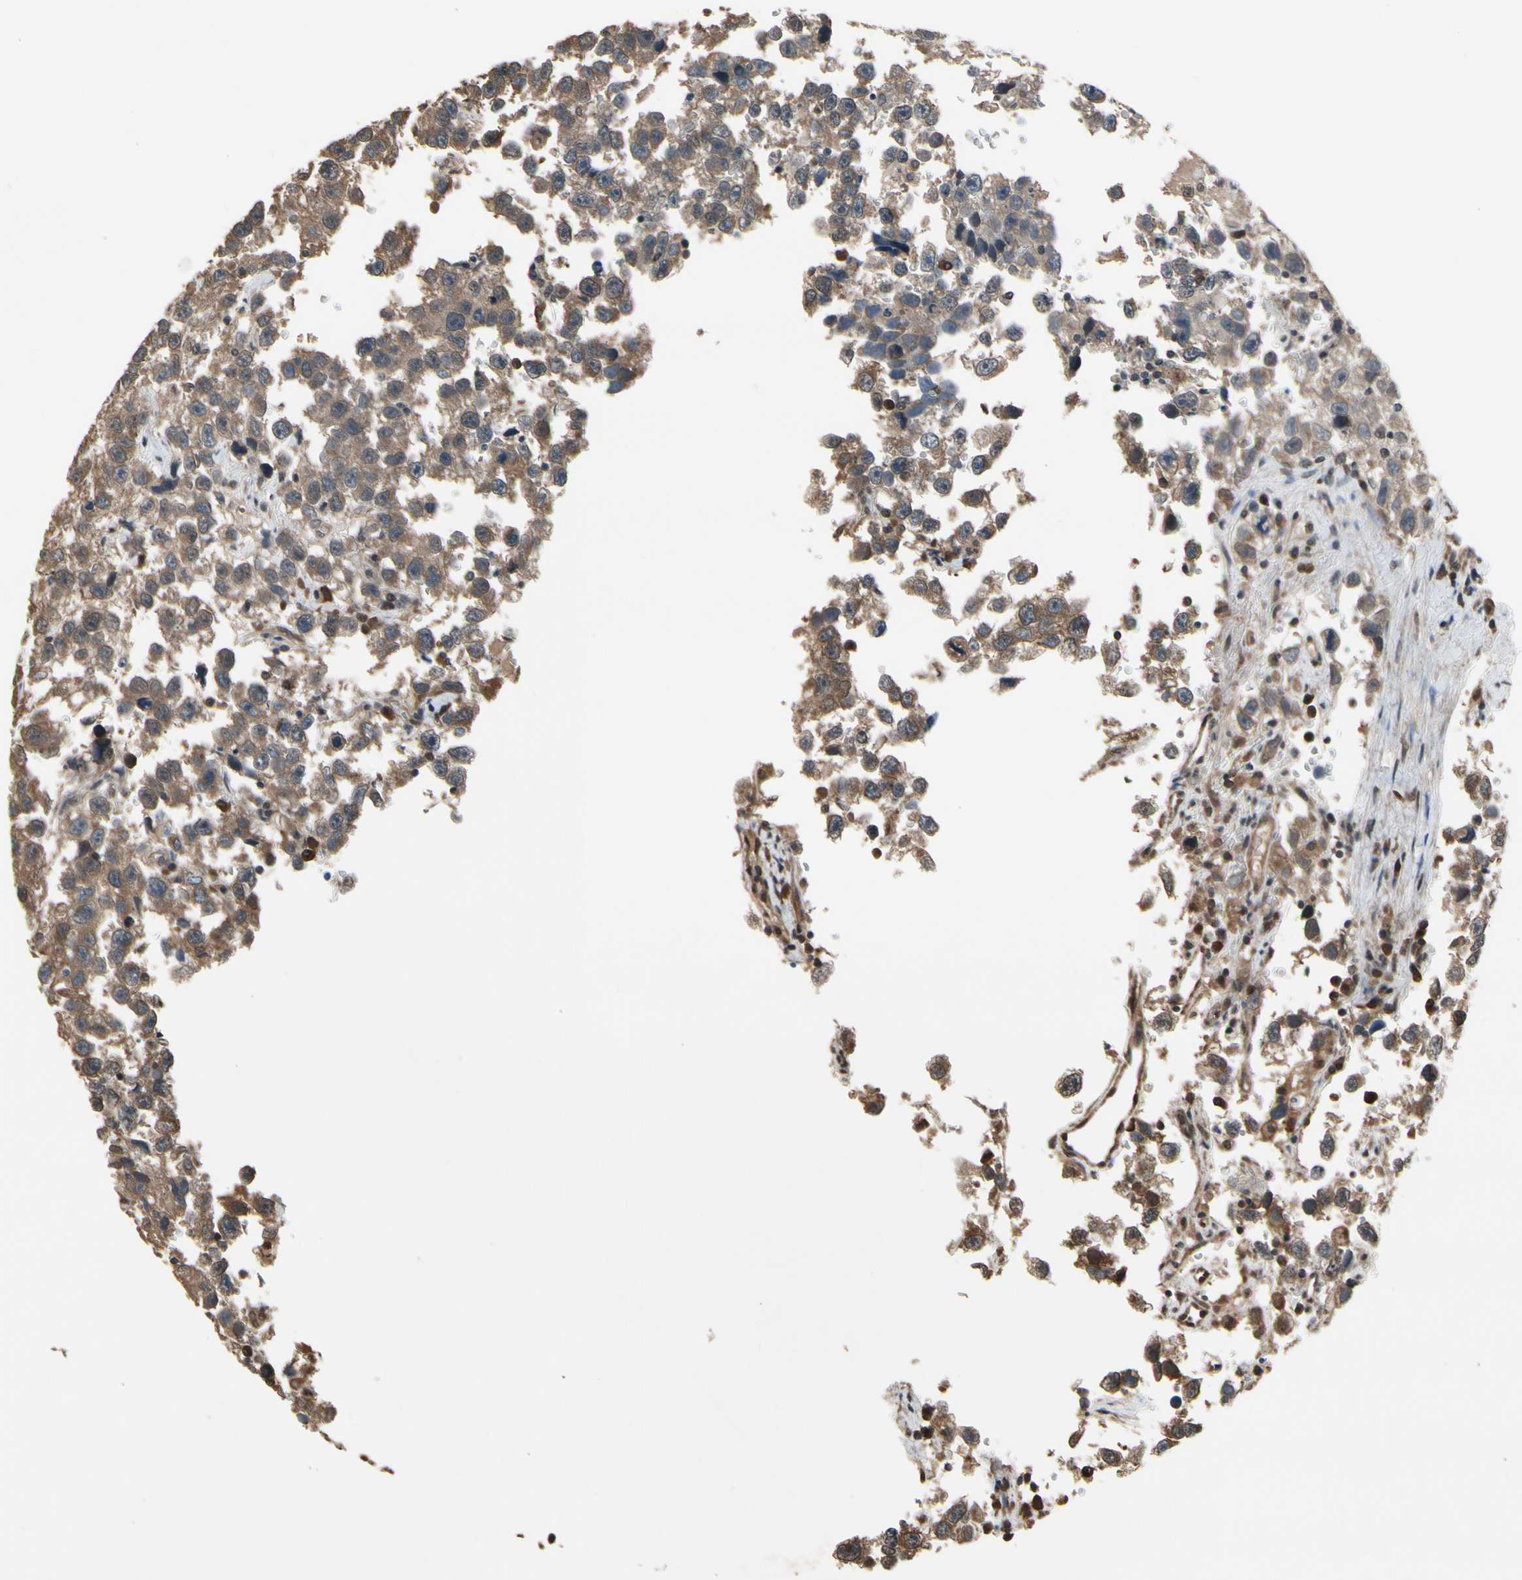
{"staining": {"intensity": "moderate", "quantity": ">75%", "location": "cytoplasmic/membranous"}, "tissue": "testis cancer", "cell_type": "Tumor cells", "image_type": "cancer", "snomed": [{"axis": "morphology", "description": "Seminoma, NOS"}, {"axis": "topography", "description": "Testis"}], "caption": "Protein expression analysis of human testis cancer reveals moderate cytoplasmic/membranous positivity in approximately >75% of tumor cells.", "gene": "PNPLA7", "patient": {"sex": "male", "age": 33}}